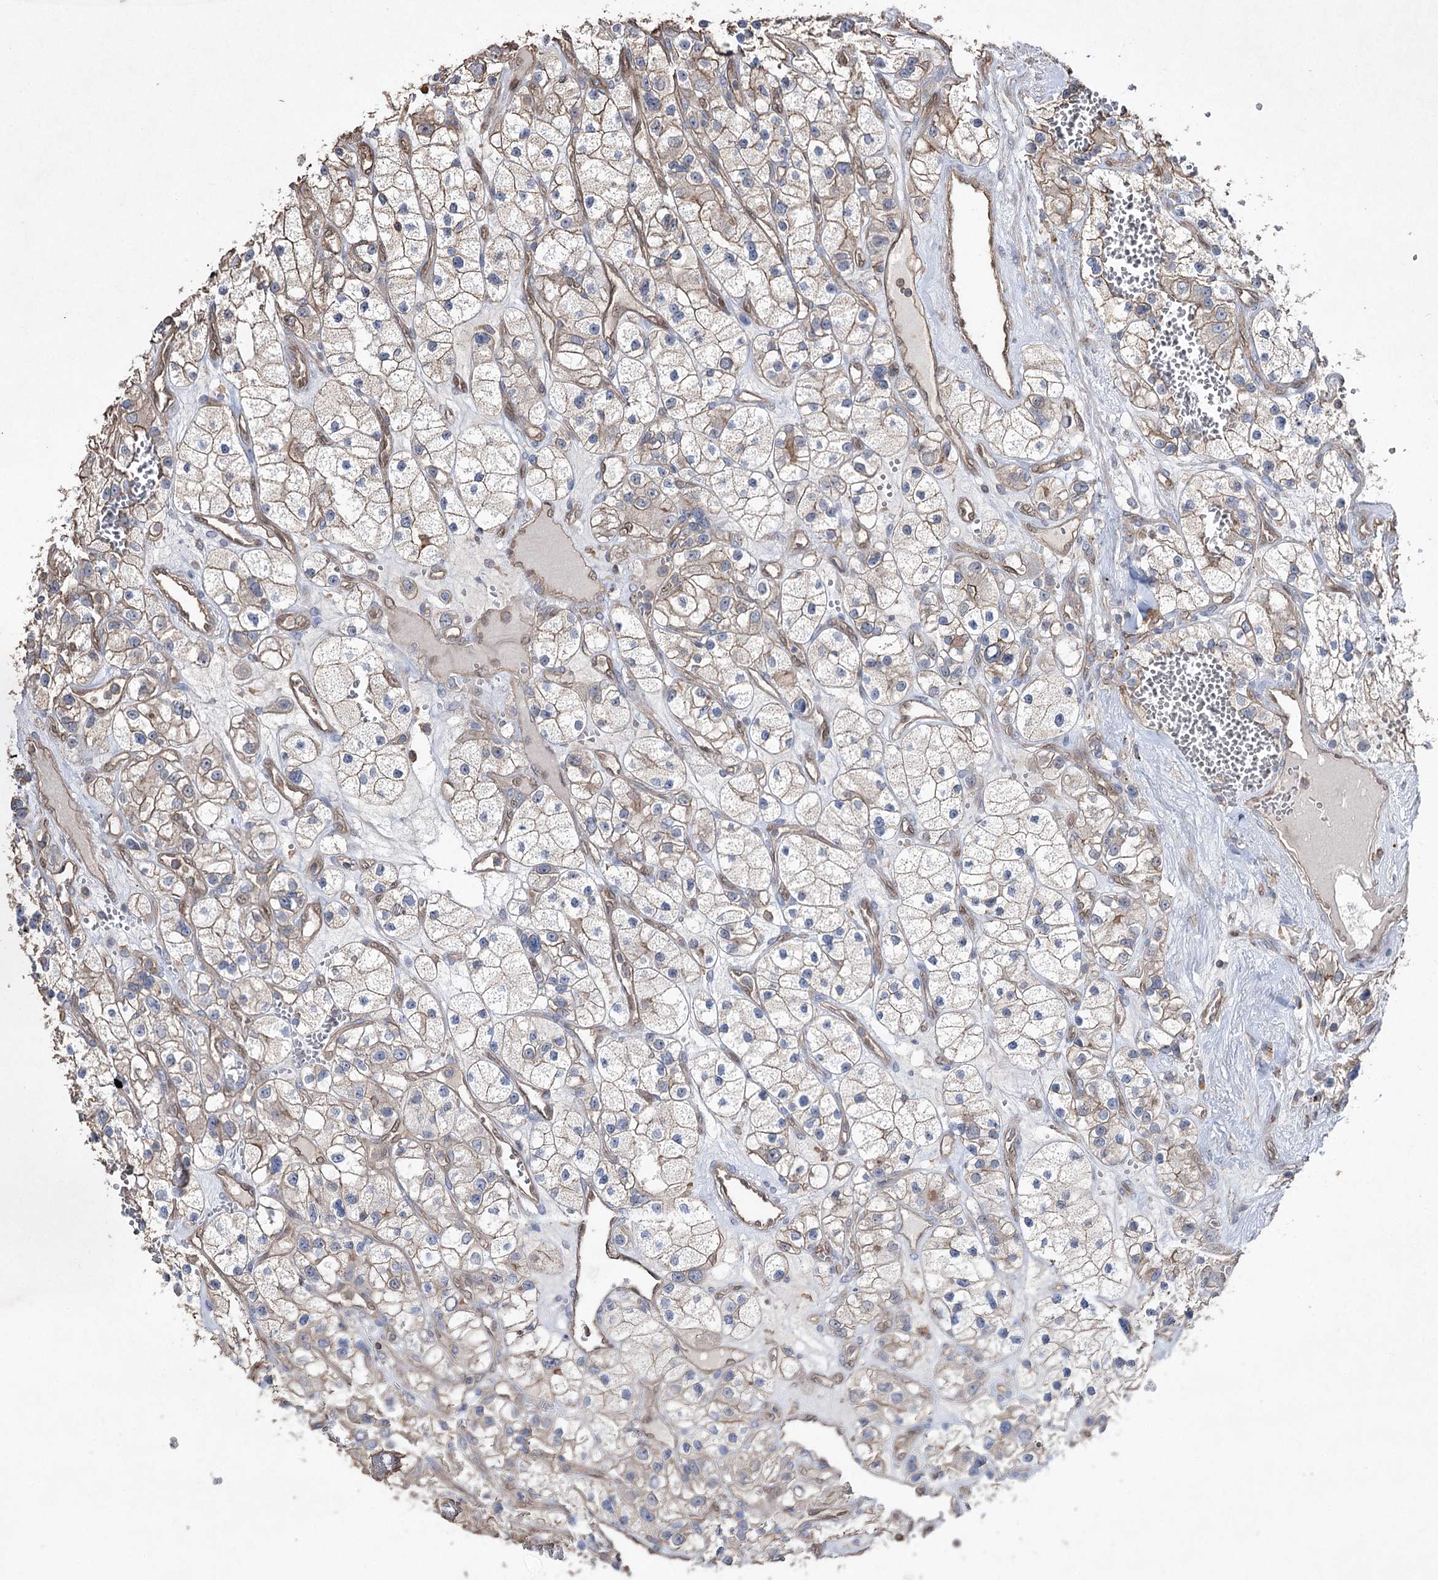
{"staining": {"intensity": "weak", "quantity": "<25%", "location": "cytoplasmic/membranous"}, "tissue": "renal cancer", "cell_type": "Tumor cells", "image_type": "cancer", "snomed": [{"axis": "morphology", "description": "Adenocarcinoma, NOS"}, {"axis": "topography", "description": "Kidney"}], "caption": "Immunohistochemistry of renal cancer (adenocarcinoma) reveals no staining in tumor cells.", "gene": "FAM13B", "patient": {"sex": "female", "age": 57}}